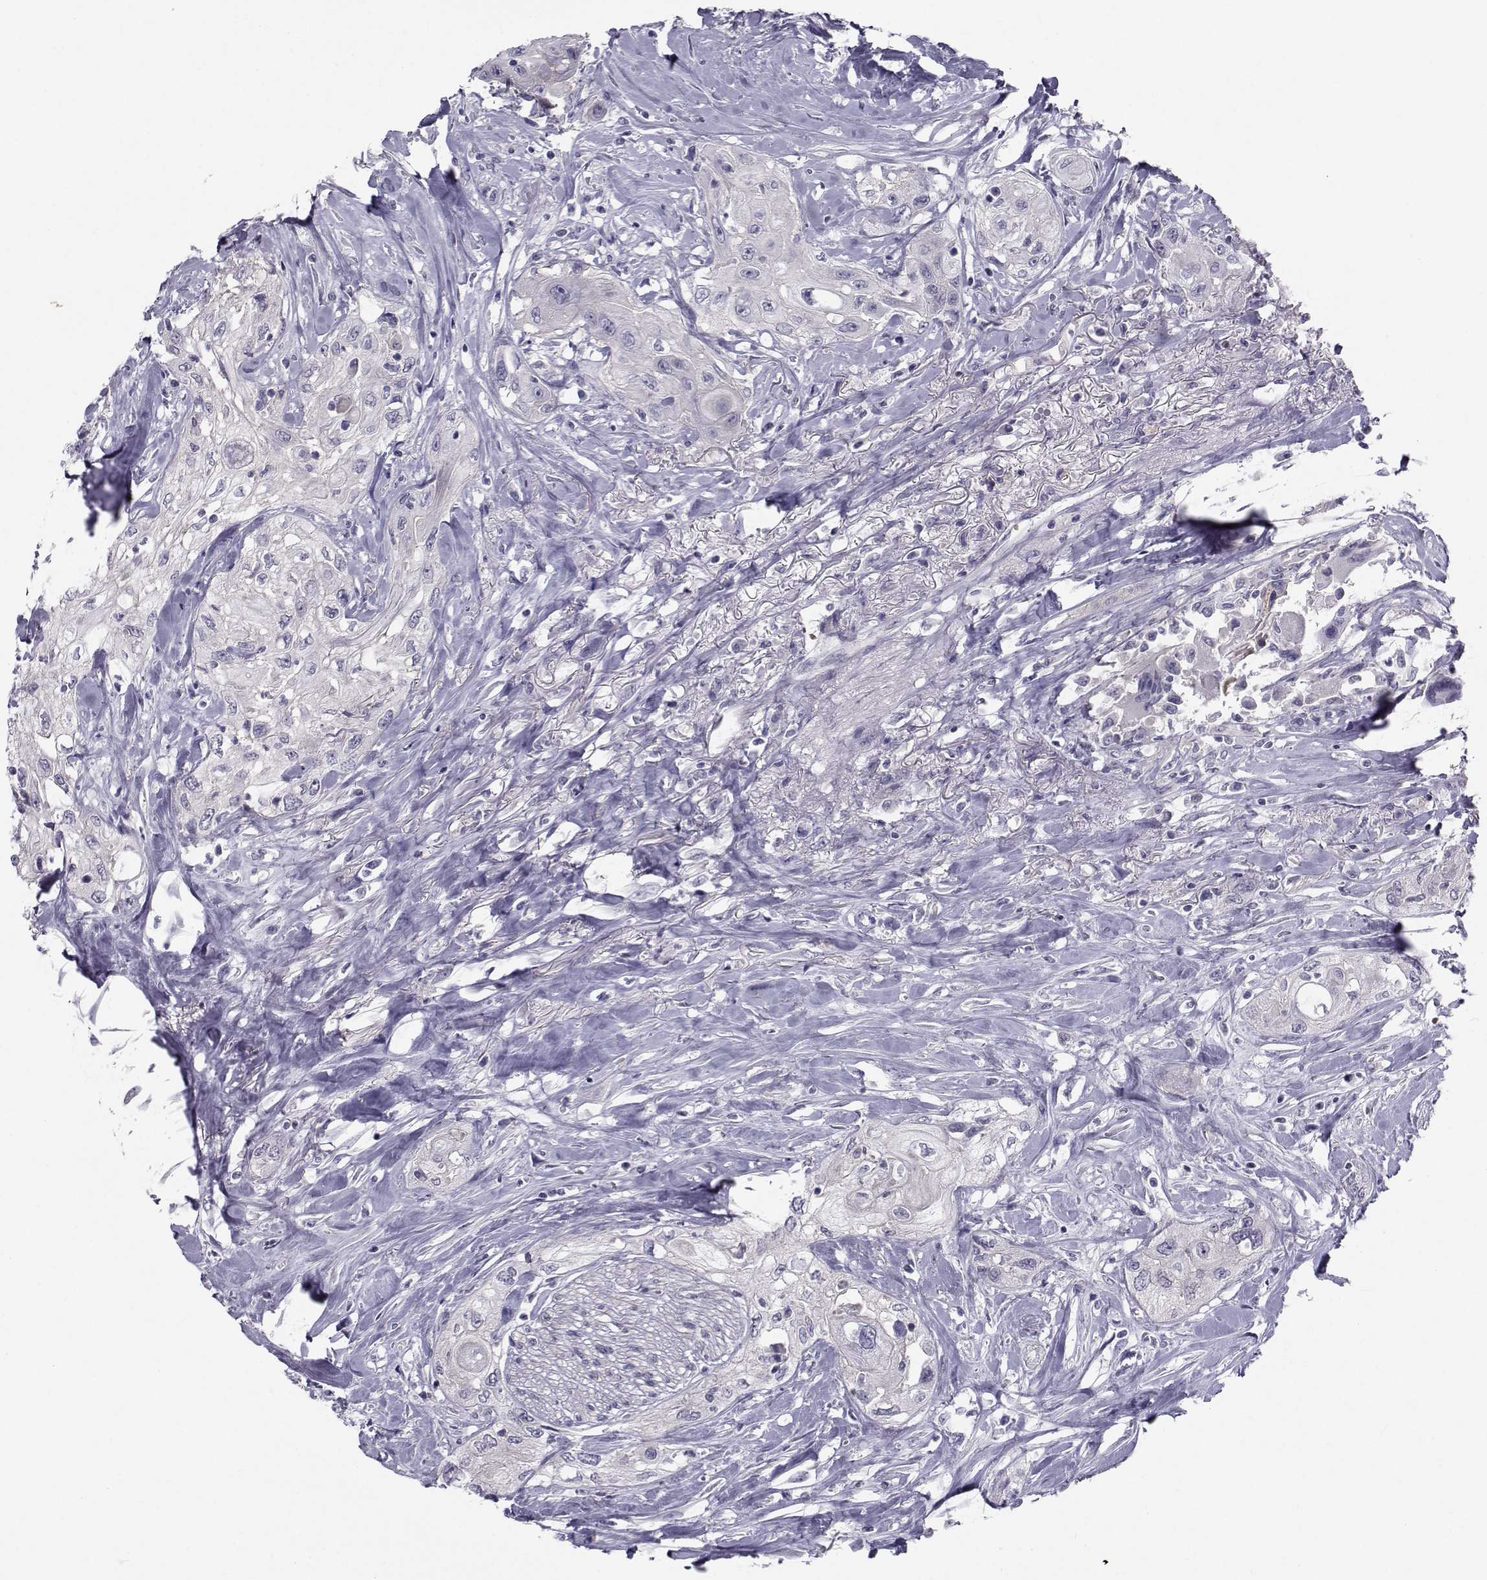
{"staining": {"intensity": "negative", "quantity": "none", "location": "none"}, "tissue": "head and neck cancer", "cell_type": "Tumor cells", "image_type": "cancer", "snomed": [{"axis": "morphology", "description": "Normal tissue, NOS"}, {"axis": "morphology", "description": "Squamous cell carcinoma, NOS"}, {"axis": "topography", "description": "Oral tissue"}, {"axis": "topography", "description": "Peripheral nerve tissue"}, {"axis": "topography", "description": "Head-Neck"}], "caption": "Immunohistochemistry (IHC) photomicrograph of head and neck cancer (squamous cell carcinoma) stained for a protein (brown), which demonstrates no expression in tumor cells.", "gene": "GARIN3", "patient": {"sex": "female", "age": 59}}